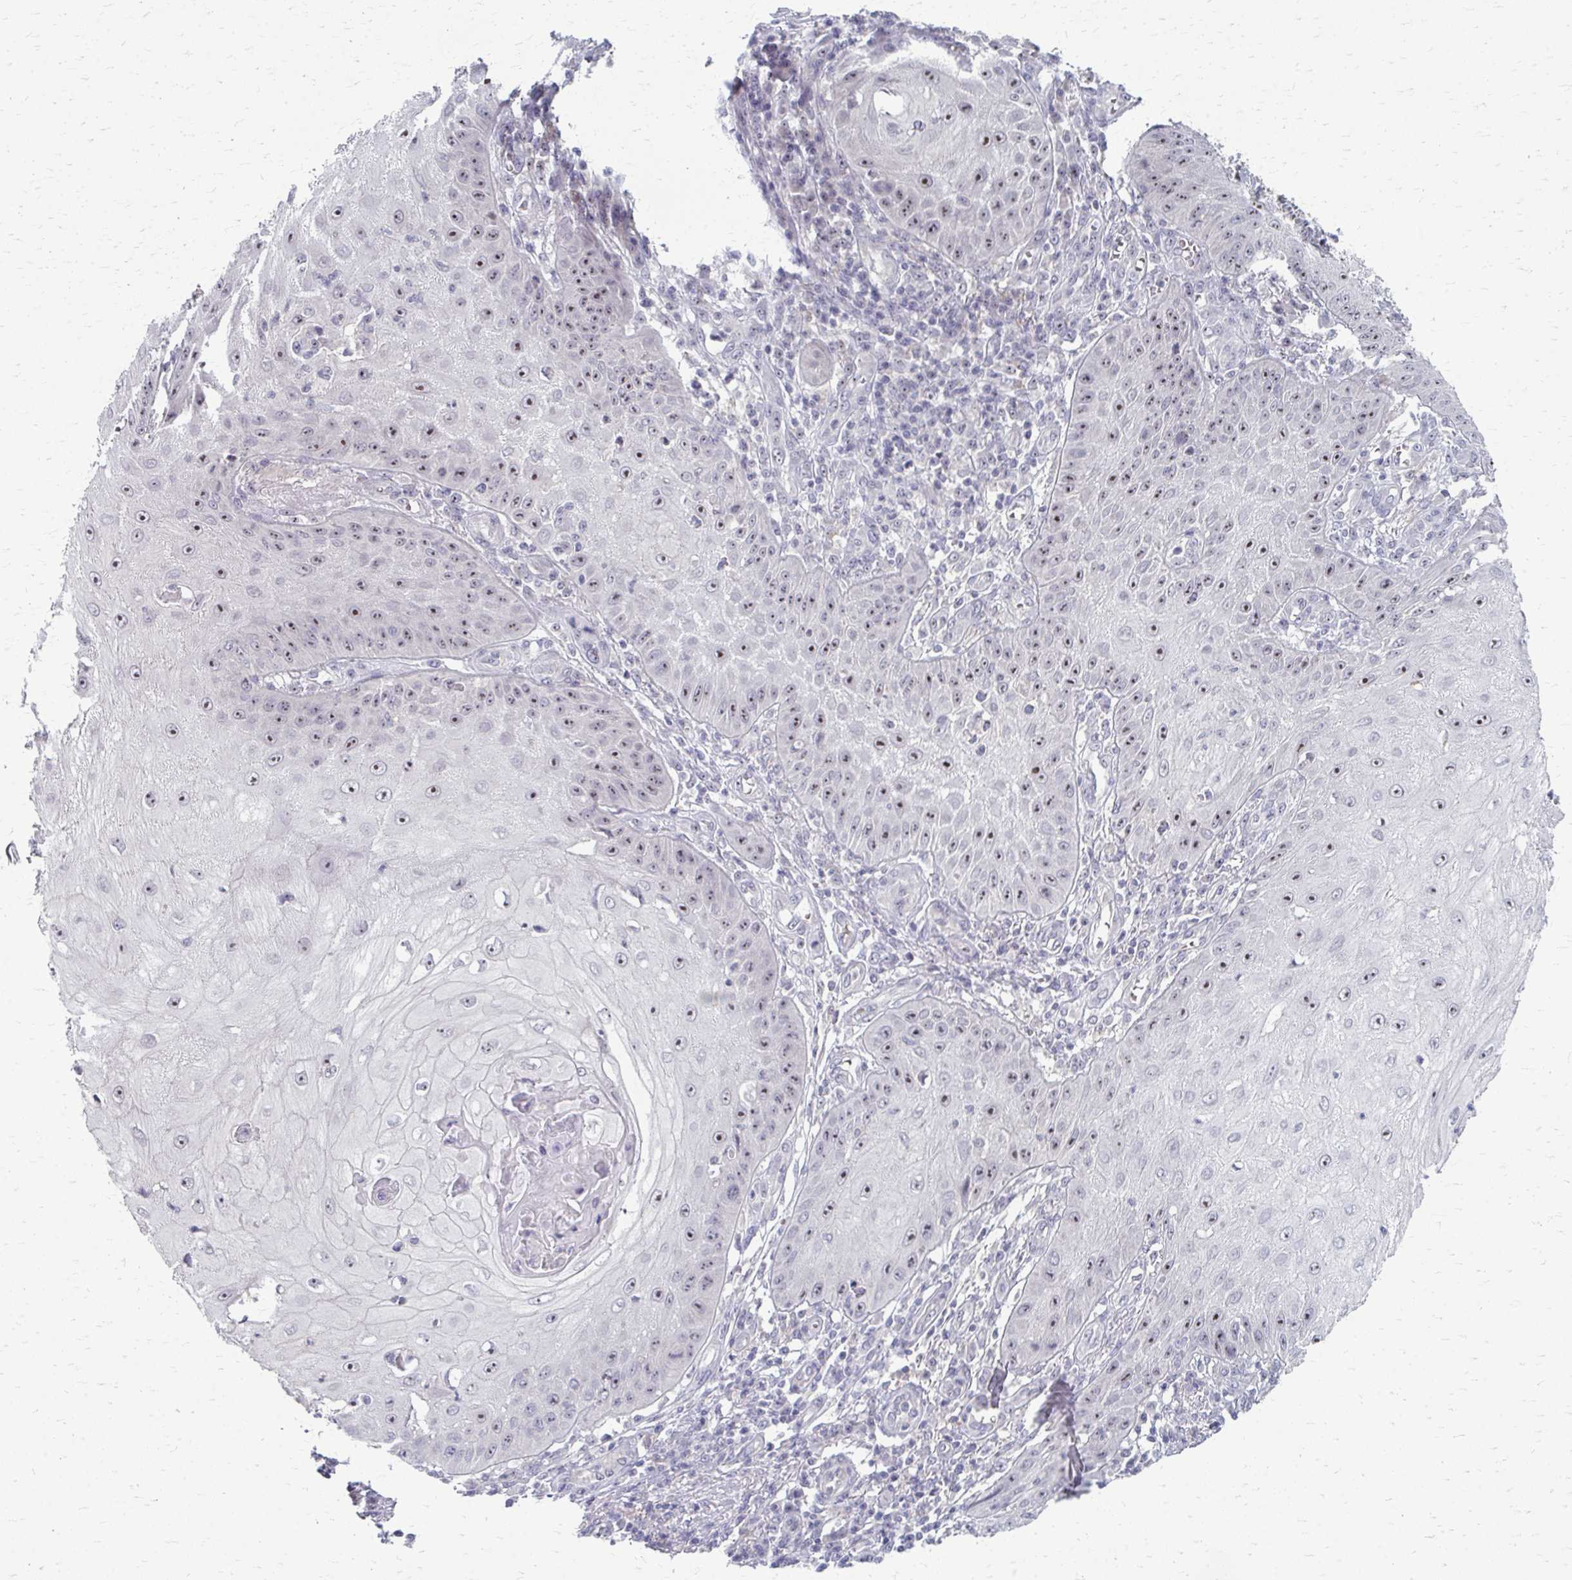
{"staining": {"intensity": "moderate", "quantity": ">75%", "location": "nuclear"}, "tissue": "skin cancer", "cell_type": "Tumor cells", "image_type": "cancer", "snomed": [{"axis": "morphology", "description": "Squamous cell carcinoma, NOS"}, {"axis": "topography", "description": "Skin"}], "caption": "Immunohistochemistry (IHC) of squamous cell carcinoma (skin) exhibits medium levels of moderate nuclear positivity in about >75% of tumor cells.", "gene": "NUDT16", "patient": {"sex": "male", "age": 70}}